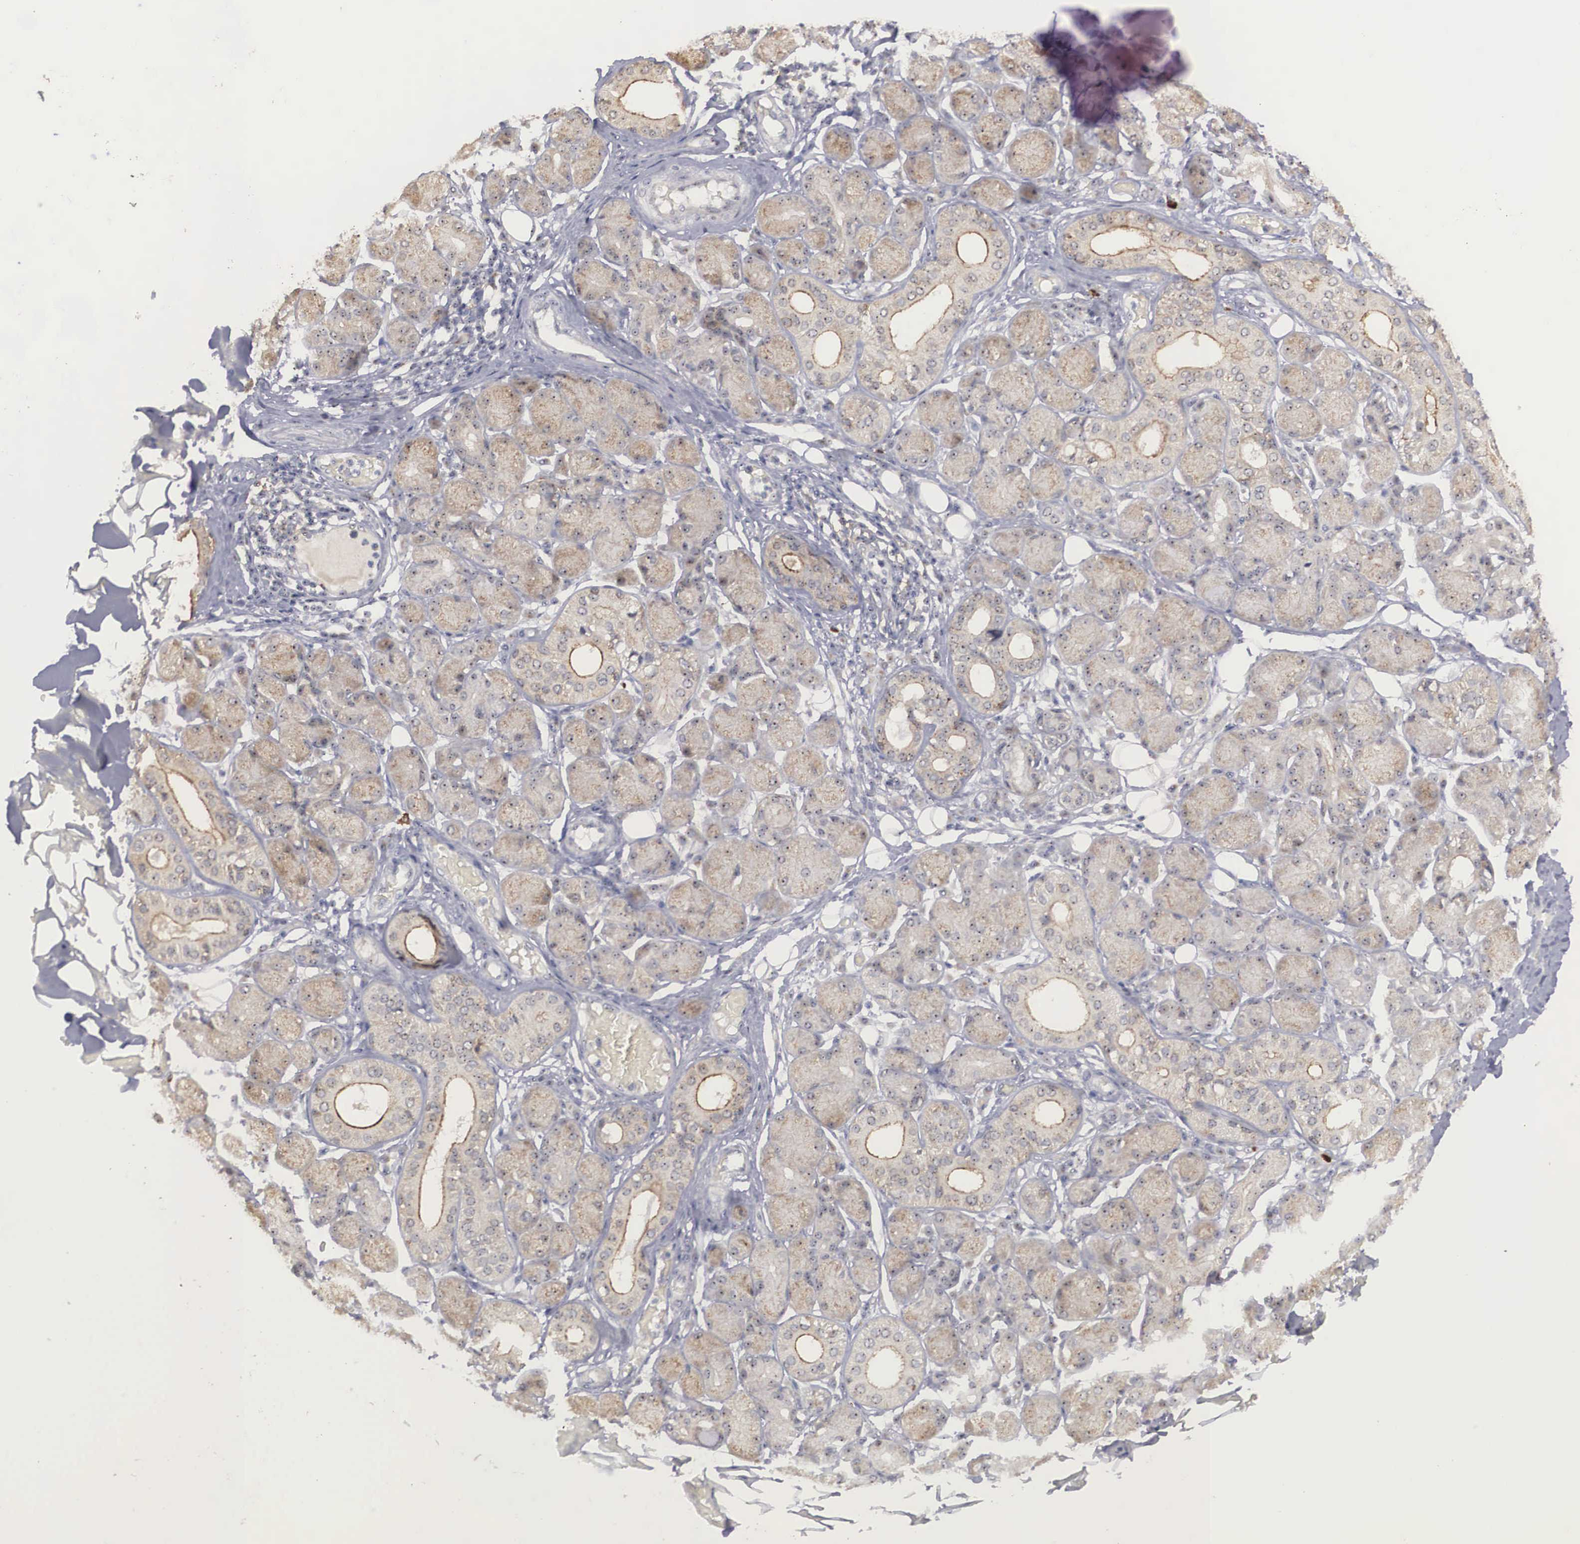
{"staining": {"intensity": "moderate", "quantity": ">75%", "location": "cytoplasmic/membranous"}, "tissue": "salivary gland", "cell_type": "Glandular cells", "image_type": "normal", "snomed": [{"axis": "morphology", "description": "Normal tissue, NOS"}, {"axis": "topography", "description": "Salivary gland"}, {"axis": "topography", "description": "Peripheral nerve tissue"}], "caption": "Protein staining displays moderate cytoplasmic/membranous staining in approximately >75% of glandular cells in unremarkable salivary gland.", "gene": "AMN", "patient": {"sex": "male", "age": 62}}